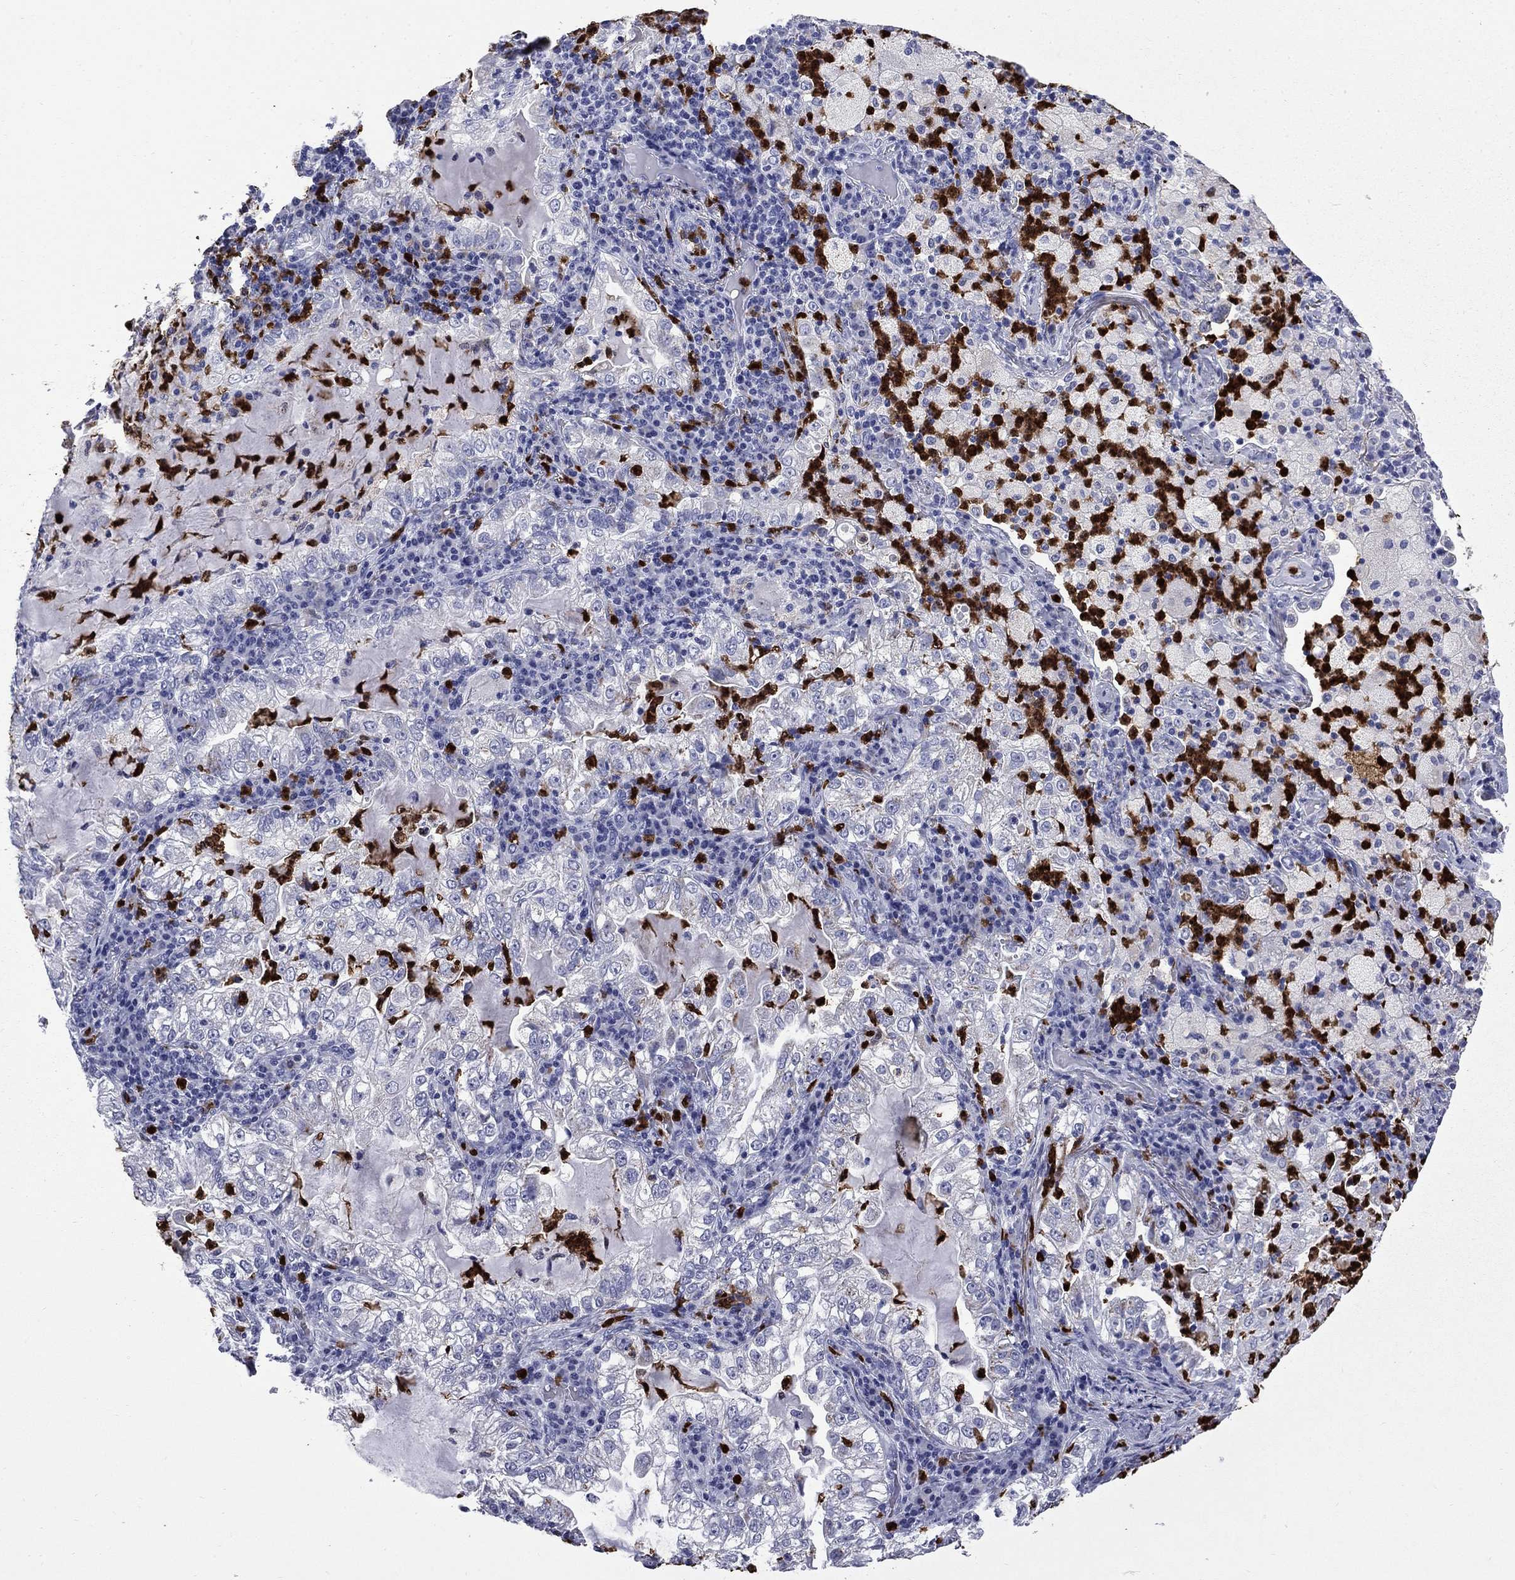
{"staining": {"intensity": "negative", "quantity": "none", "location": "none"}, "tissue": "lung cancer", "cell_type": "Tumor cells", "image_type": "cancer", "snomed": [{"axis": "morphology", "description": "Adenocarcinoma, NOS"}, {"axis": "topography", "description": "Lung"}], "caption": "Tumor cells are negative for protein expression in human lung cancer.", "gene": "TRIM29", "patient": {"sex": "female", "age": 73}}